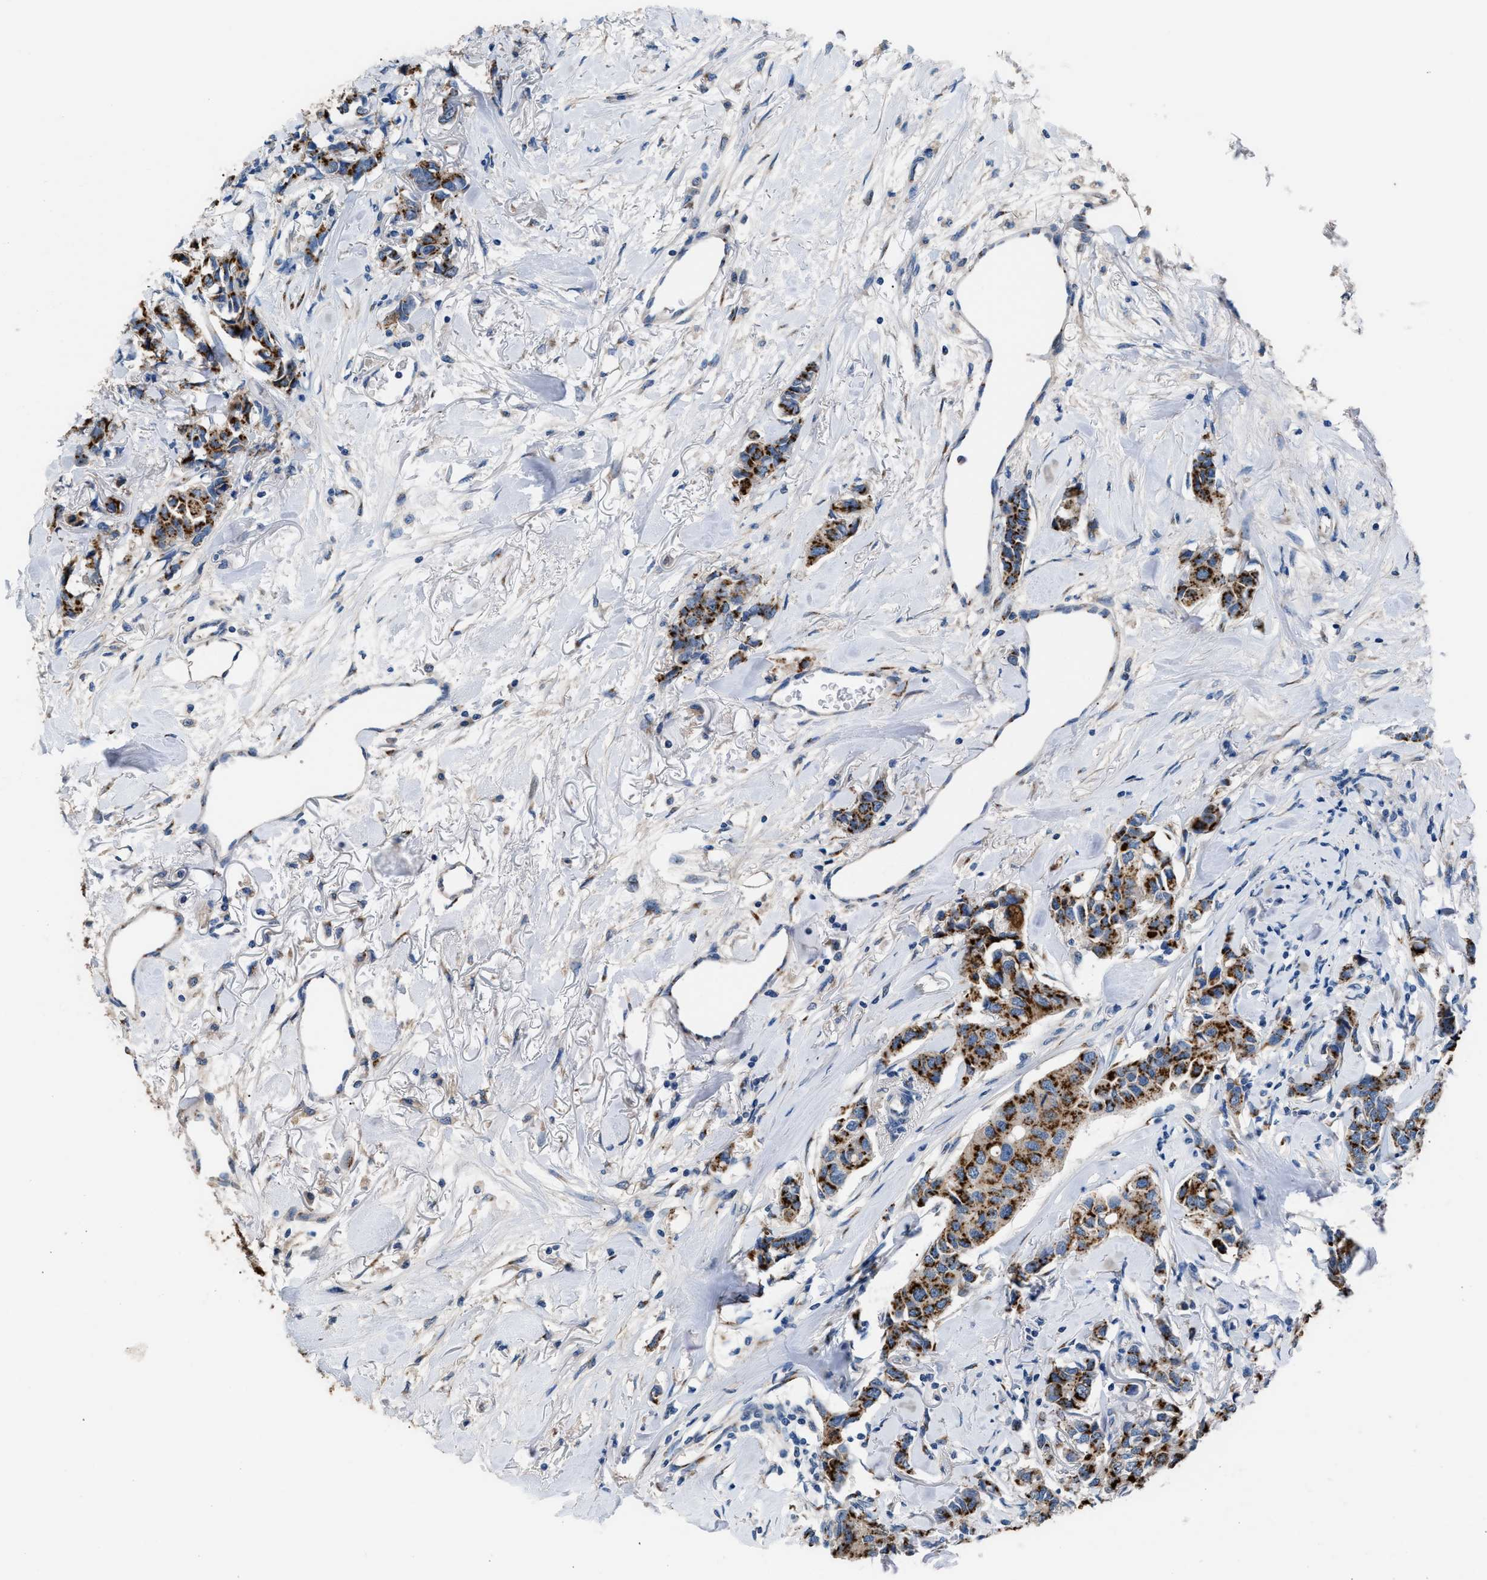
{"staining": {"intensity": "strong", "quantity": ">75%", "location": "cytoplasmic/membranous"}, "tissue": "breast cancer", "cell_type": "Tumor cells", "image_type": "cancer", "snomed": [{"axis": "morphology", "description": "Duct carcinoma"}, {"axis": "topography", "description": "Breast"}], "caption": "Protein expression analysis of intraductal carcinoma (breast) demonstrates strong cytoplasmic/membranous staining in about >75% of tumor cells.", "gene": "GOLM1", "patient": {"sex": "female", "age": 80}}